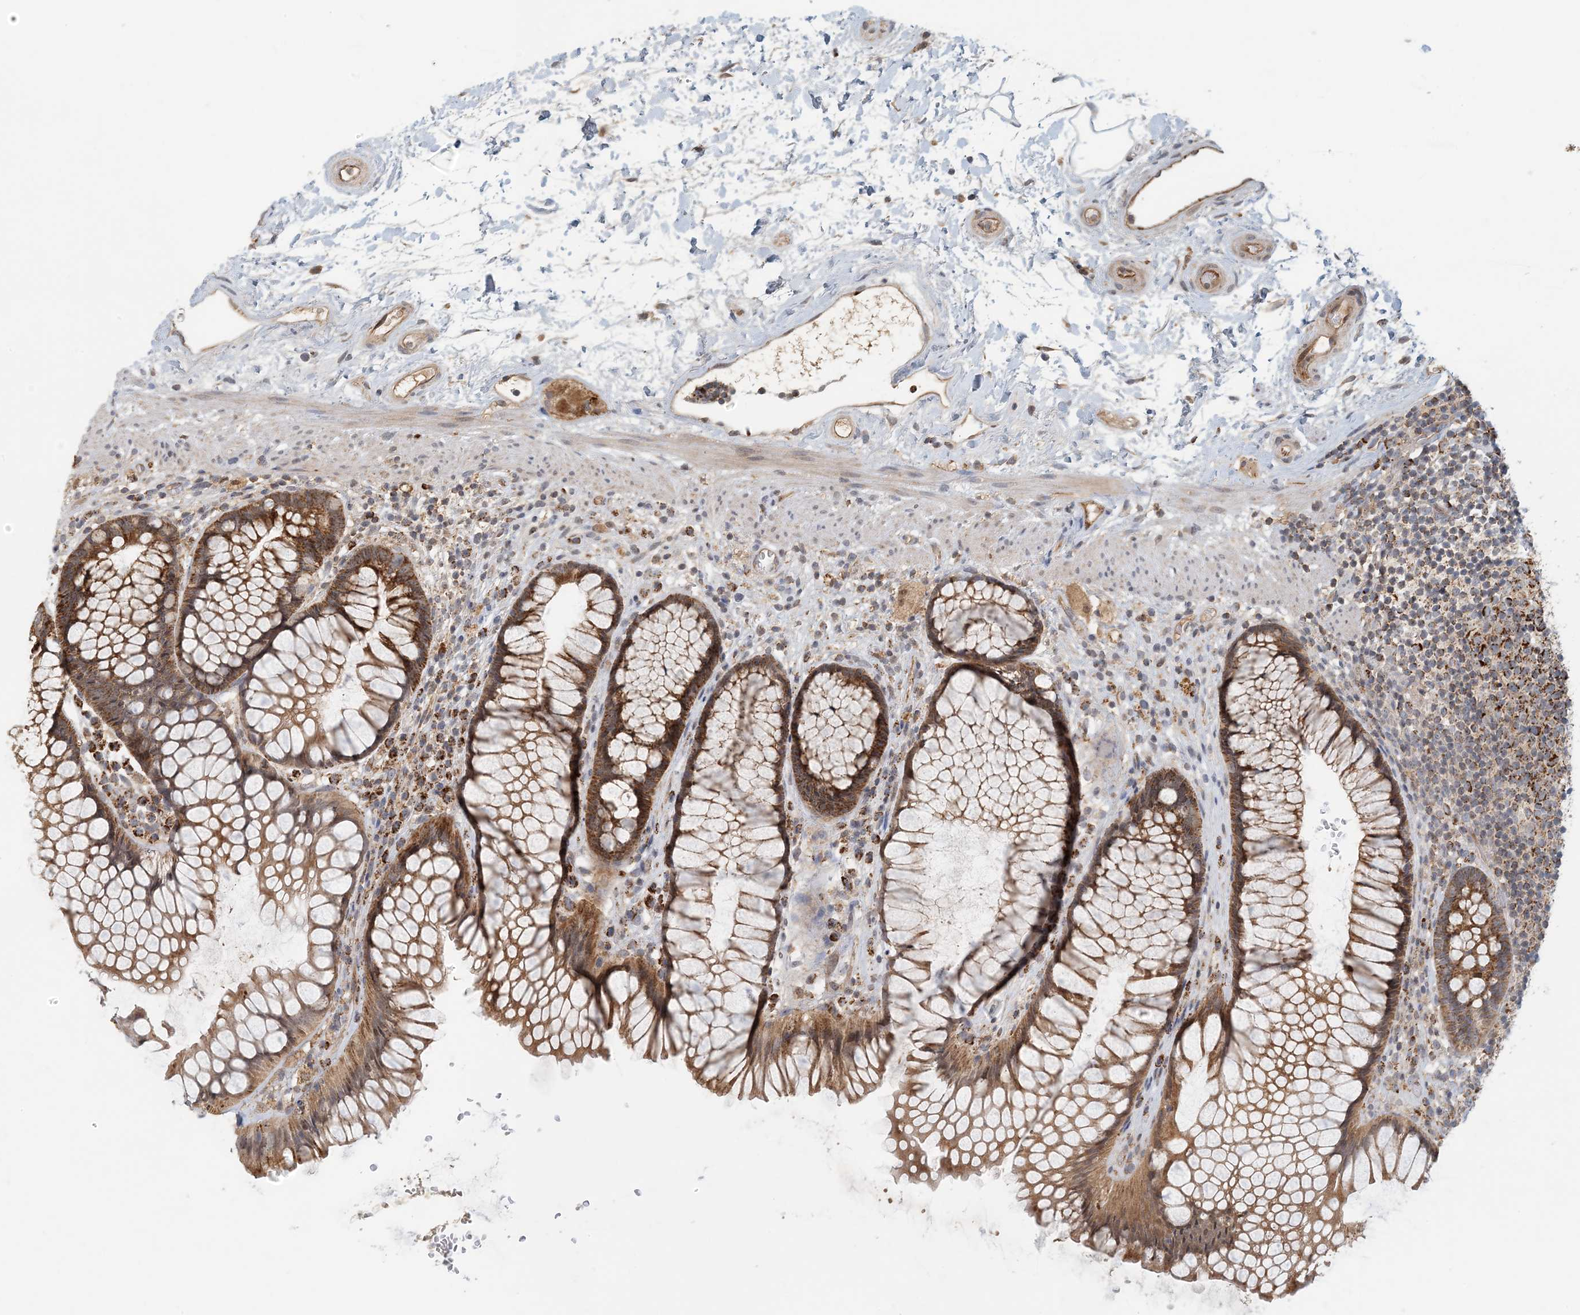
{"staining": {"intensity": "strong", "quantity": ">75%", "location": "cytoplasmic/membranous"}, "tissue": "rectum", "cell_type": "Glandular cells", "image_type": "normal", "snomed": [{"axis": "morphology", "description": "Normal tissue, NOS"}, {"axis": "topography", "description": "Rectum"}], "caption": "Brown immunohistochemical staining in benign human rectum exhibits strong cytoplasmic/membranous expression in approximately >75% of glandular cells.", "gene": "ZBTB3", "patient": {"sex": "male", "age": 51}}